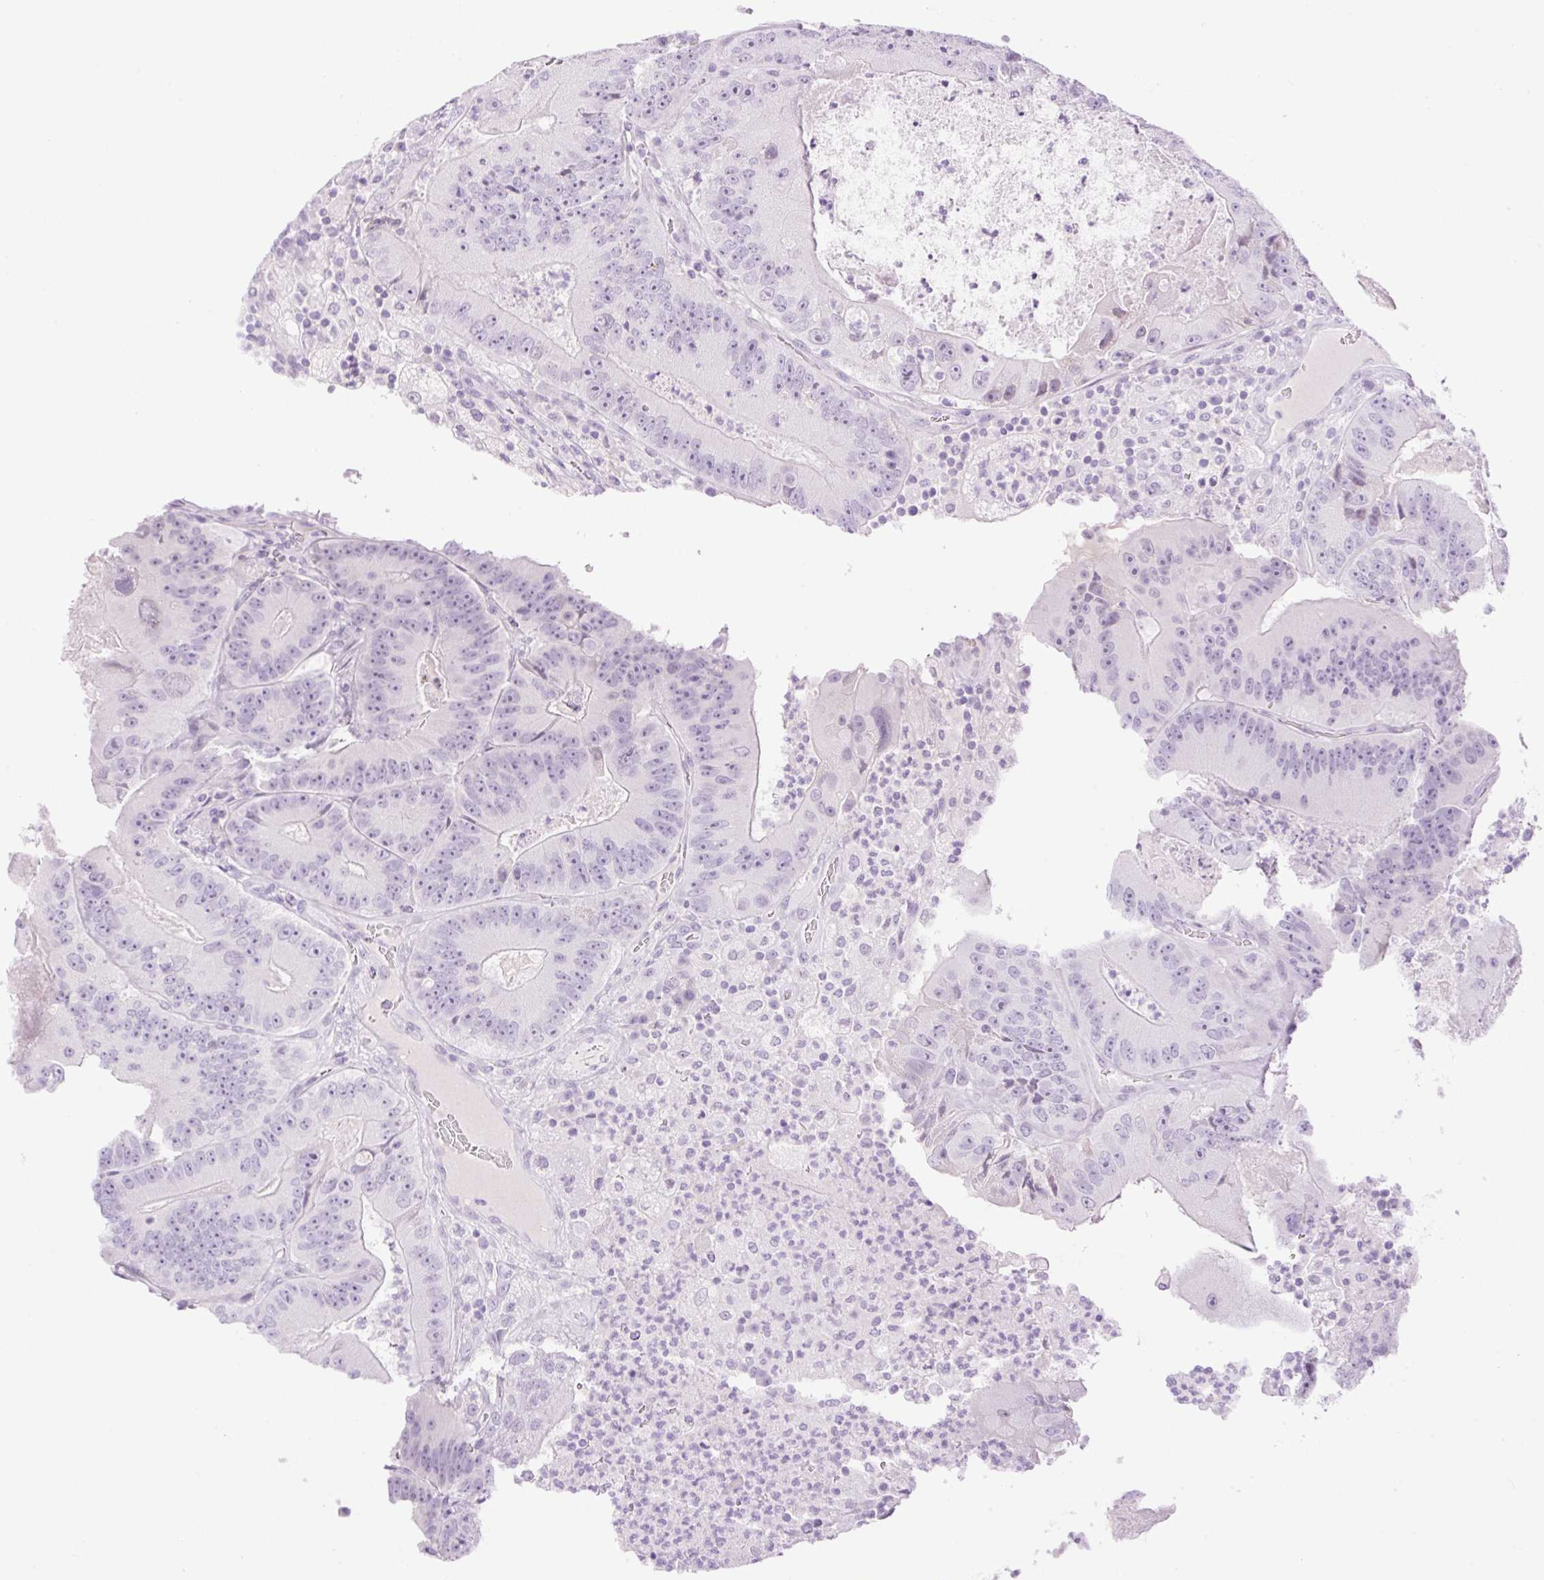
{"staining": {"intensity": "negative", "quantity": "none", "location": "none"}, "tissue": "colorectal cancer", "cell_type": "Tumor cells", "image_type": "cancer", "snomed": [{"axis": "morphology", "description": "Adenocarcinoma, NOS"}, {"axis": "topography", "description": "Colon"}], "caption": "There is no significant staining in tumor cells of colorectal cancer (adenocarcinoma). (Stains: DAB (3,3'-diaminobenzidine) immunohistochemistry with hematoxylin counter stain, Microscopy: brightfield microscopy at high magnification).", "gene": "SP140L", "patient": {"sex": "female", "age": 86}}